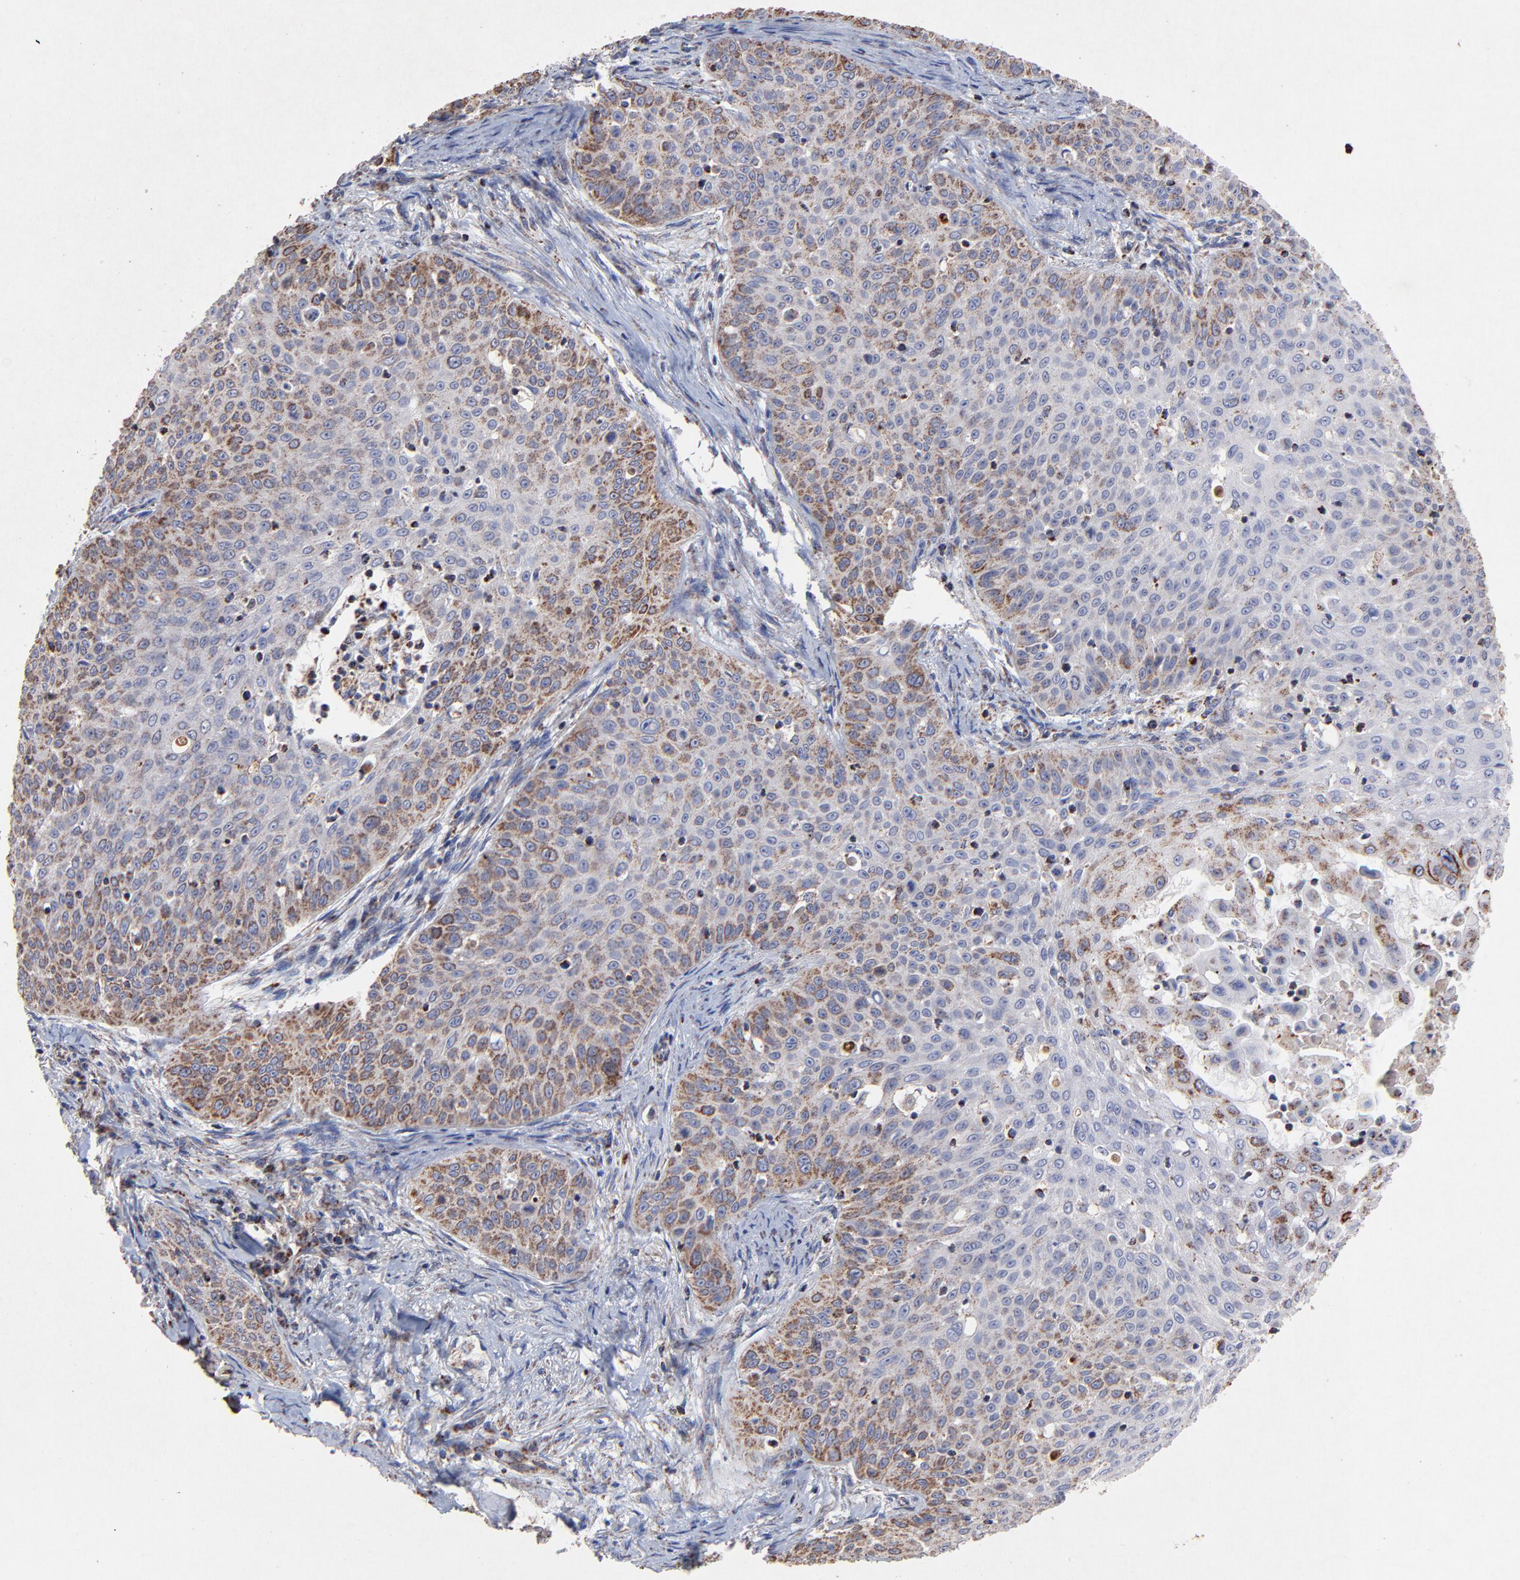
{"staining": {"intensity": "moderate", "quantity": ">75%", "location": "cytoplasmic/membranous"}, "tissue": "skin cancer", "cell_type": "Tumor cells", "image_type": "cancer", "snomed": [{"axis": "morphology", "description": "Squamous cell carcinoma, NOS"}, {"axis": "topography", "description": "Skin"}], "caption": "Protein staining demonstrates moderate cytoplasmic/membranous positivity in approximately >75% of tumor cells in squamous cell carcinoma (skin).", "gene": "SSBP1", "patient": {"sex": "male", "age": 82}}